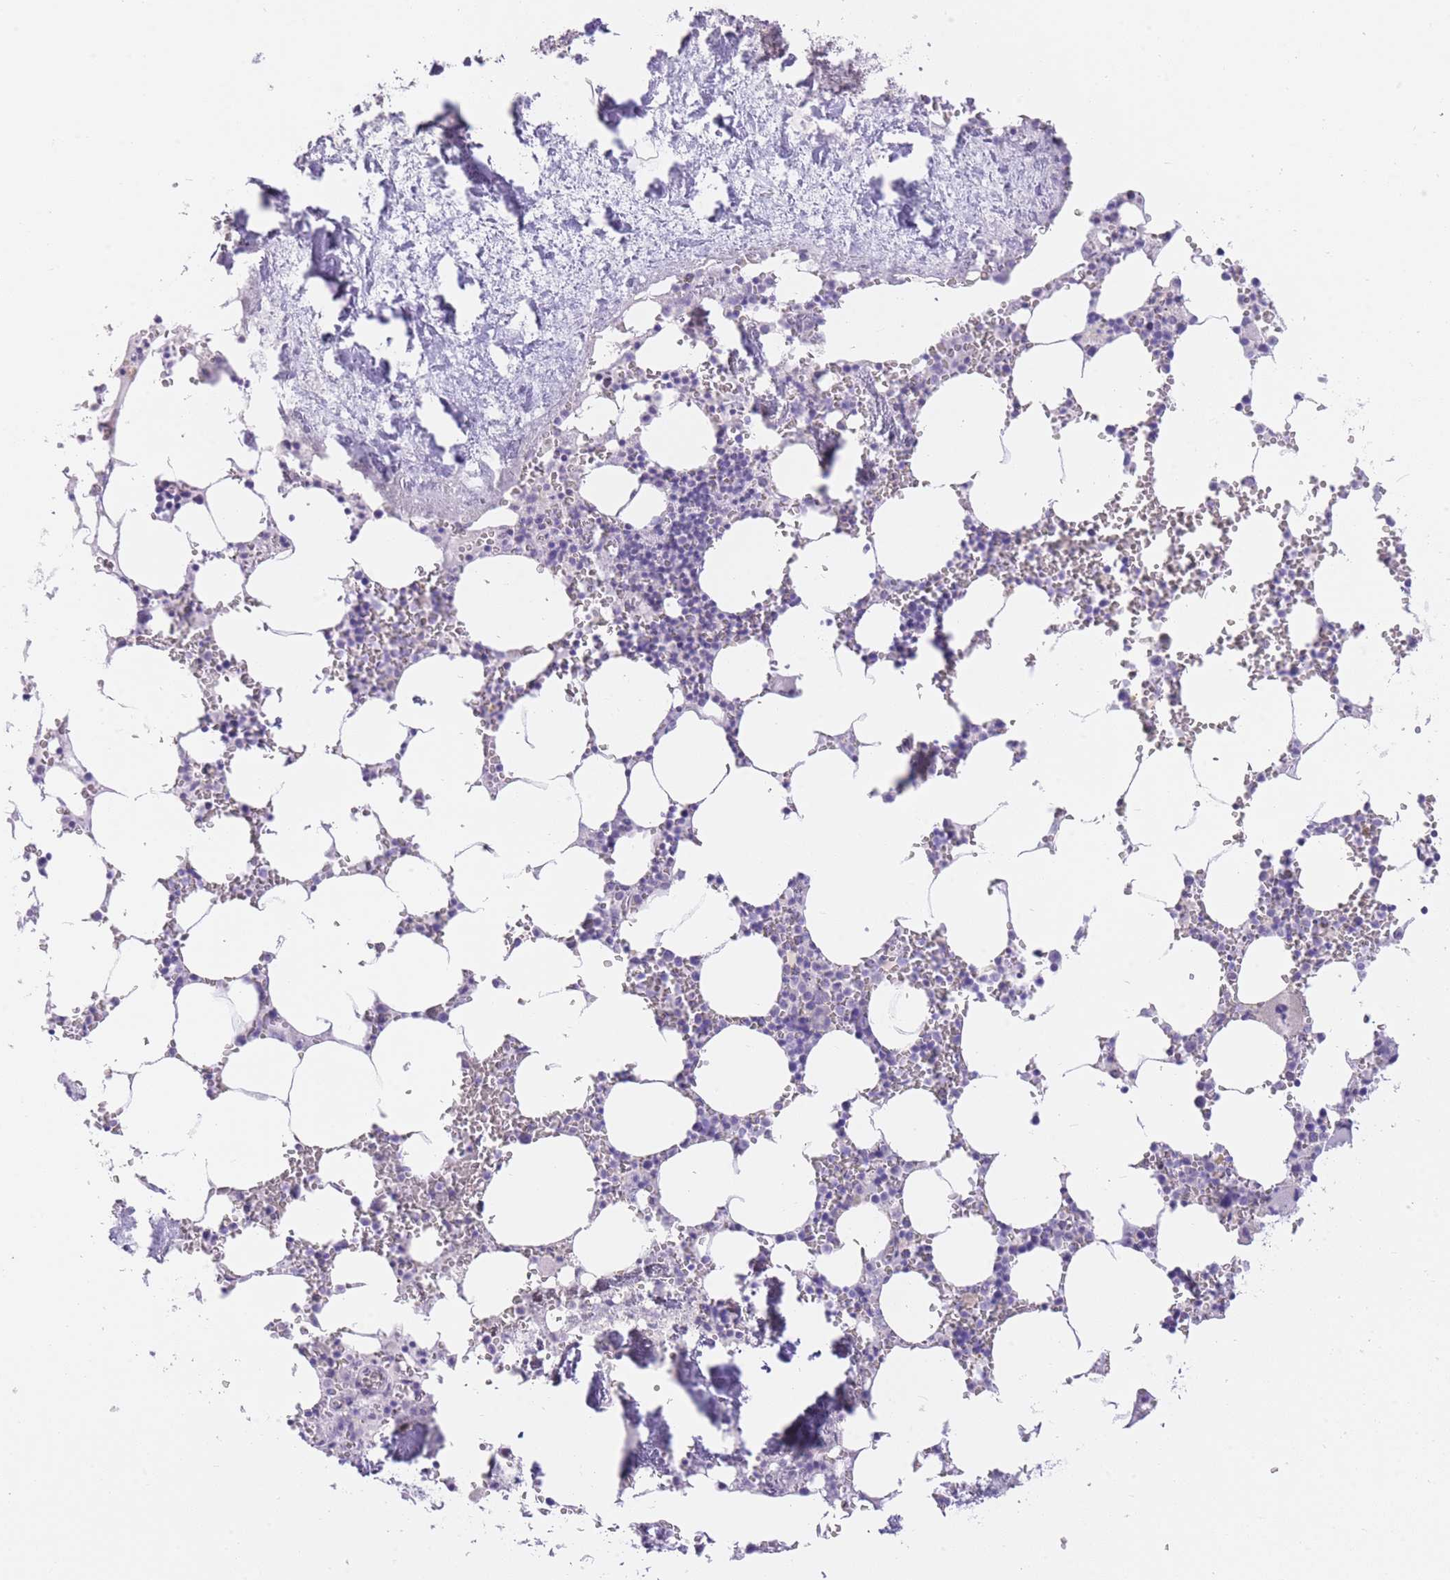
{"staining": {"intensity": "negative", "quantity": "none", "location": "none"}, "tissue": "bone marrow", "cell_type": "Hematopoietic cells", "image_type": "normal", "snomed": [{"axis": "morphology", "description": "Normal tissue, NOS"}, {"axis": "topography", "description": "Bone marrow"}], "caption": "This is an immunohistochemistry photomicrograph of normal bone marrow. There is no positivity in hematopoietic cells.", "gene": "OR11H12", "patient": {"sex": "male", "age": 54}}